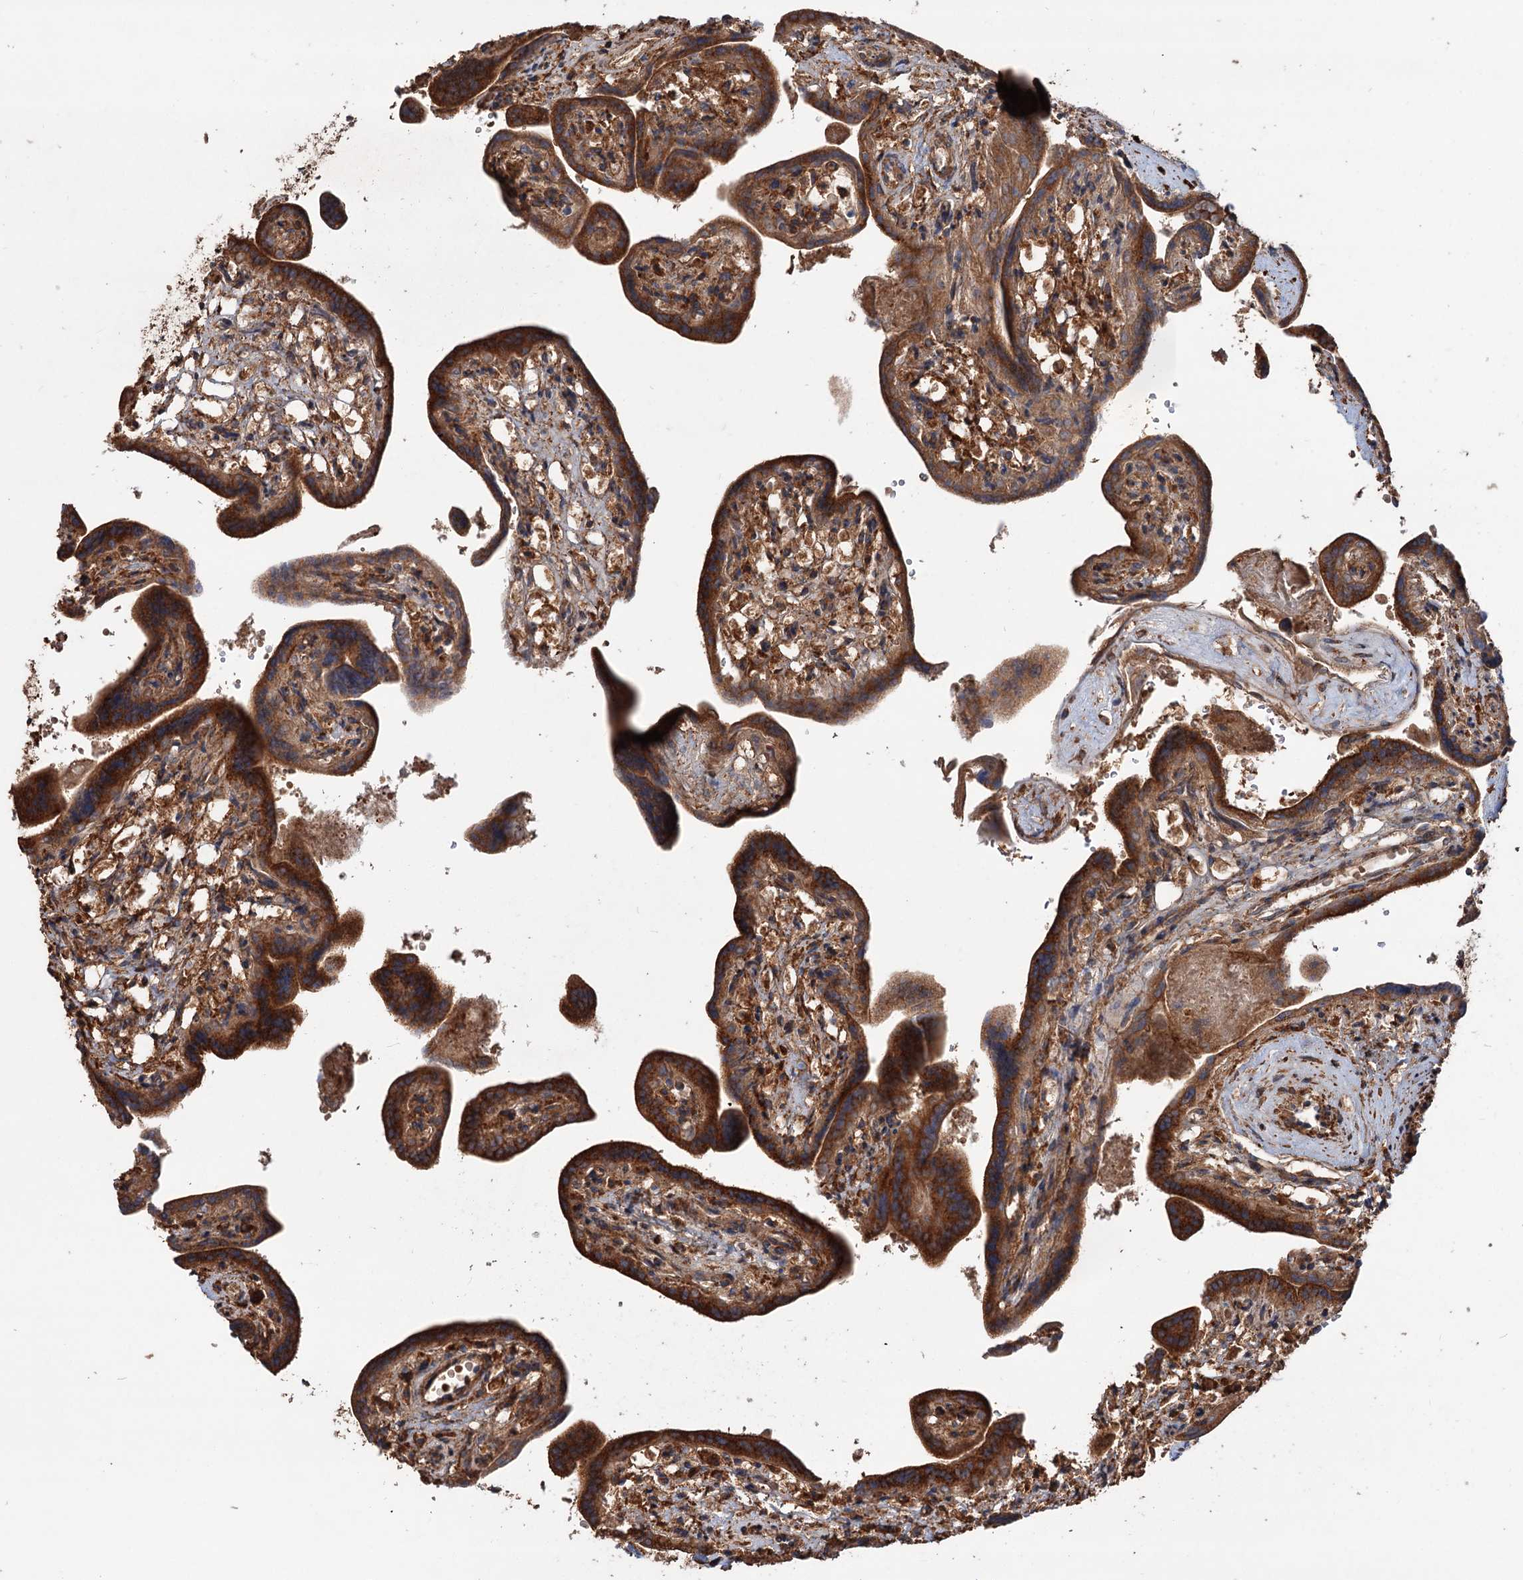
{"staining": {"intensity": "strong", "quantity": ">75%", "location": "cytoplasmic/membranous"}, "tissue": "placenta", "cell_type": "Trophoblastic cells", "image_type": "normal", "snomed": [{"axis": "morphology", "description": "Normal tissue, NOS"}, {"axis": "topography", "description": "Placenta"}], "caption": "Placenta stained with DAB immunohistochemistry (IHC) shows high levels of strong cytoplasmic/membranous positivity in approximately >75% of trophoblastic cells.", "gene": "GRIP1", "patient": {"sex": "female", "age": 37}}